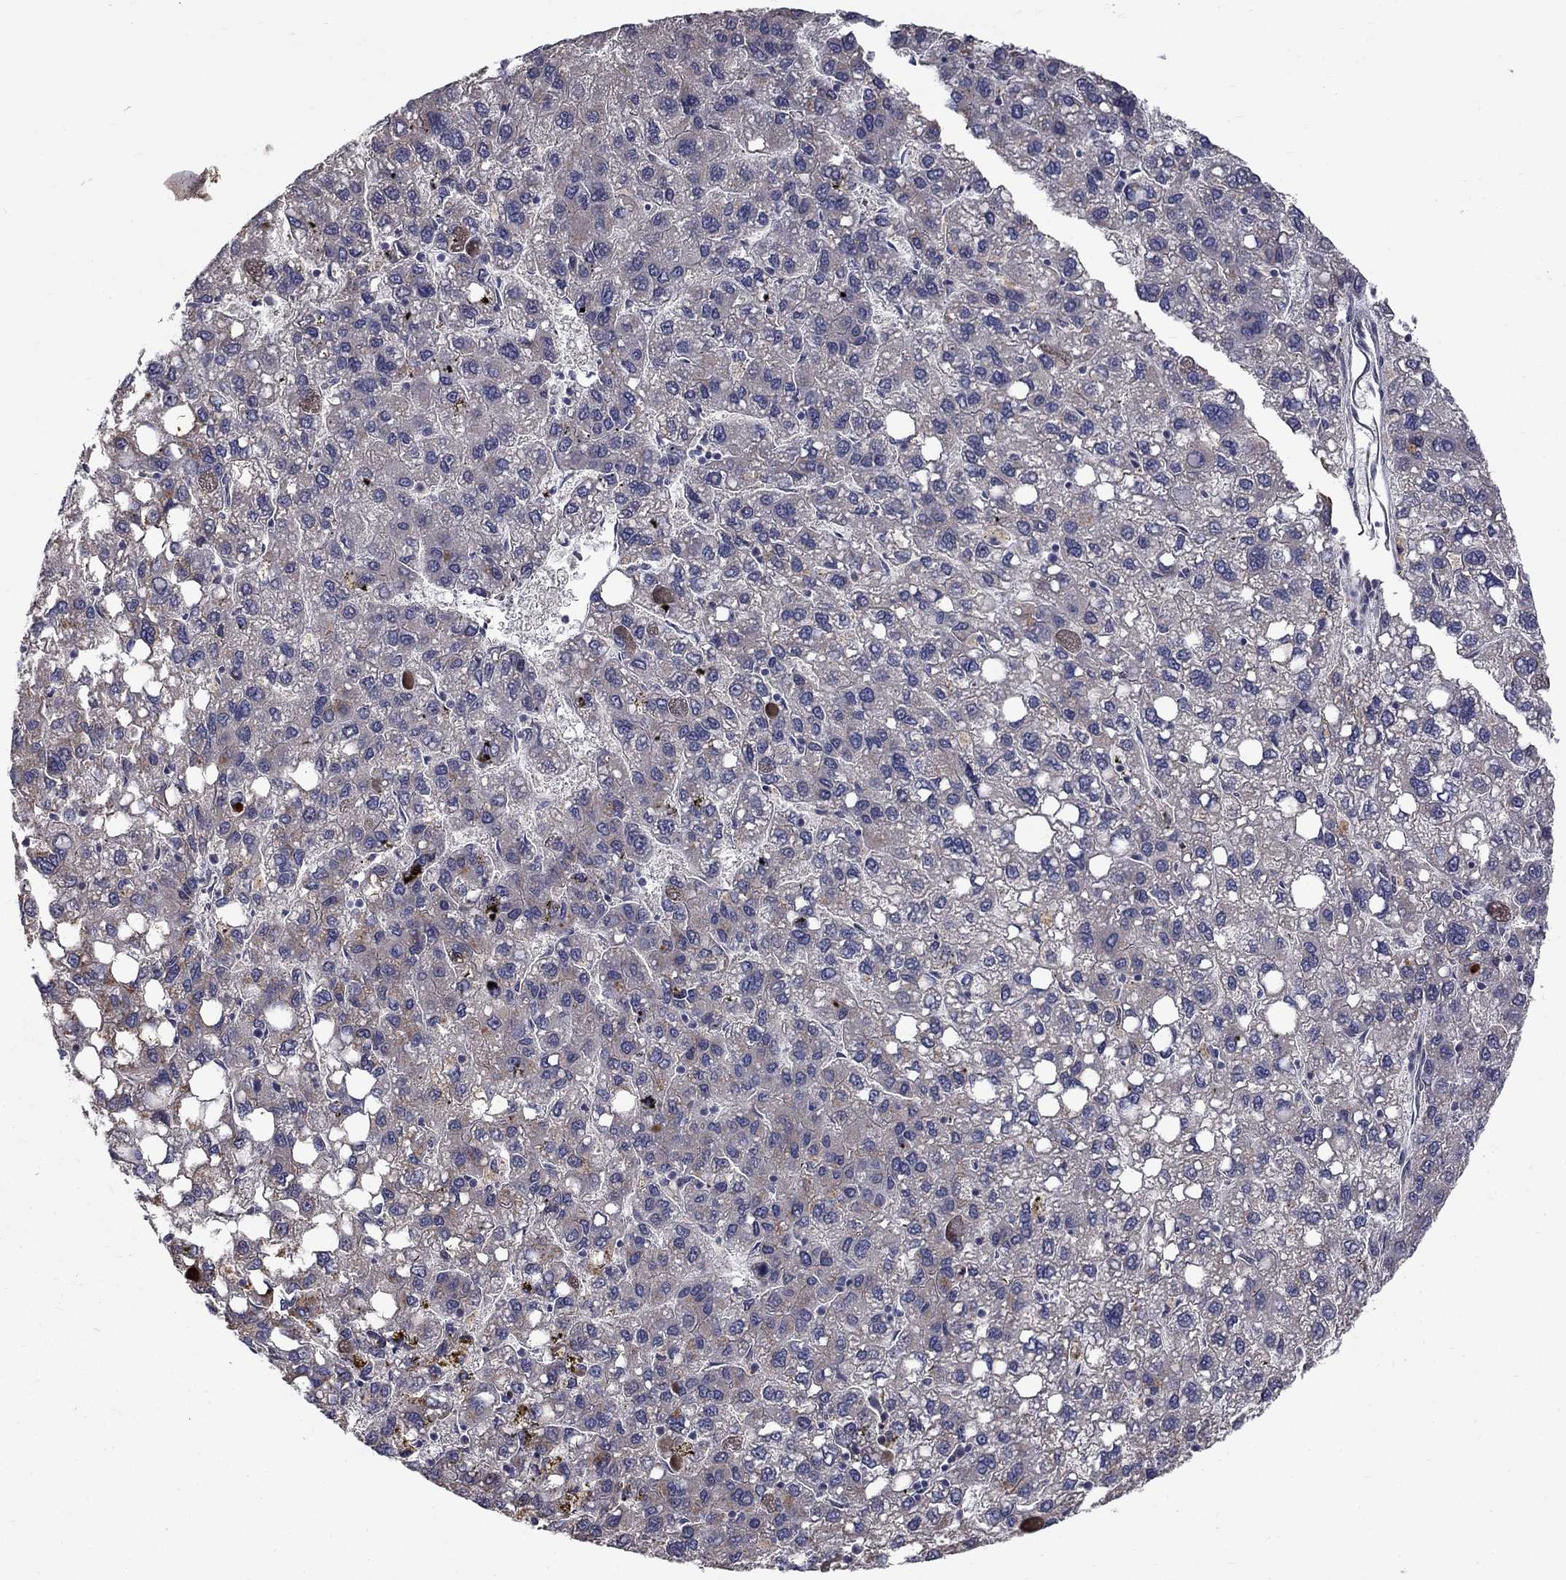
{"staining": {"intensity": "negative", "quantity": "none", "location": "none"}, "tissue": "liver cancer", "cell_type": "Tumor cells", "image_type": "cancer", "snomed": [{"axis": "morphology", "description": "Carcinoma, Hepatocellular, NOS"}, {"axis": "topography", "description": "Liver"}], "caption": "IHC of liver hepatocellular carcinoma demonstrates no staining in tumor cells.", "gene": "FAM3B", "patient": {"sex": "female", "age": 82}}